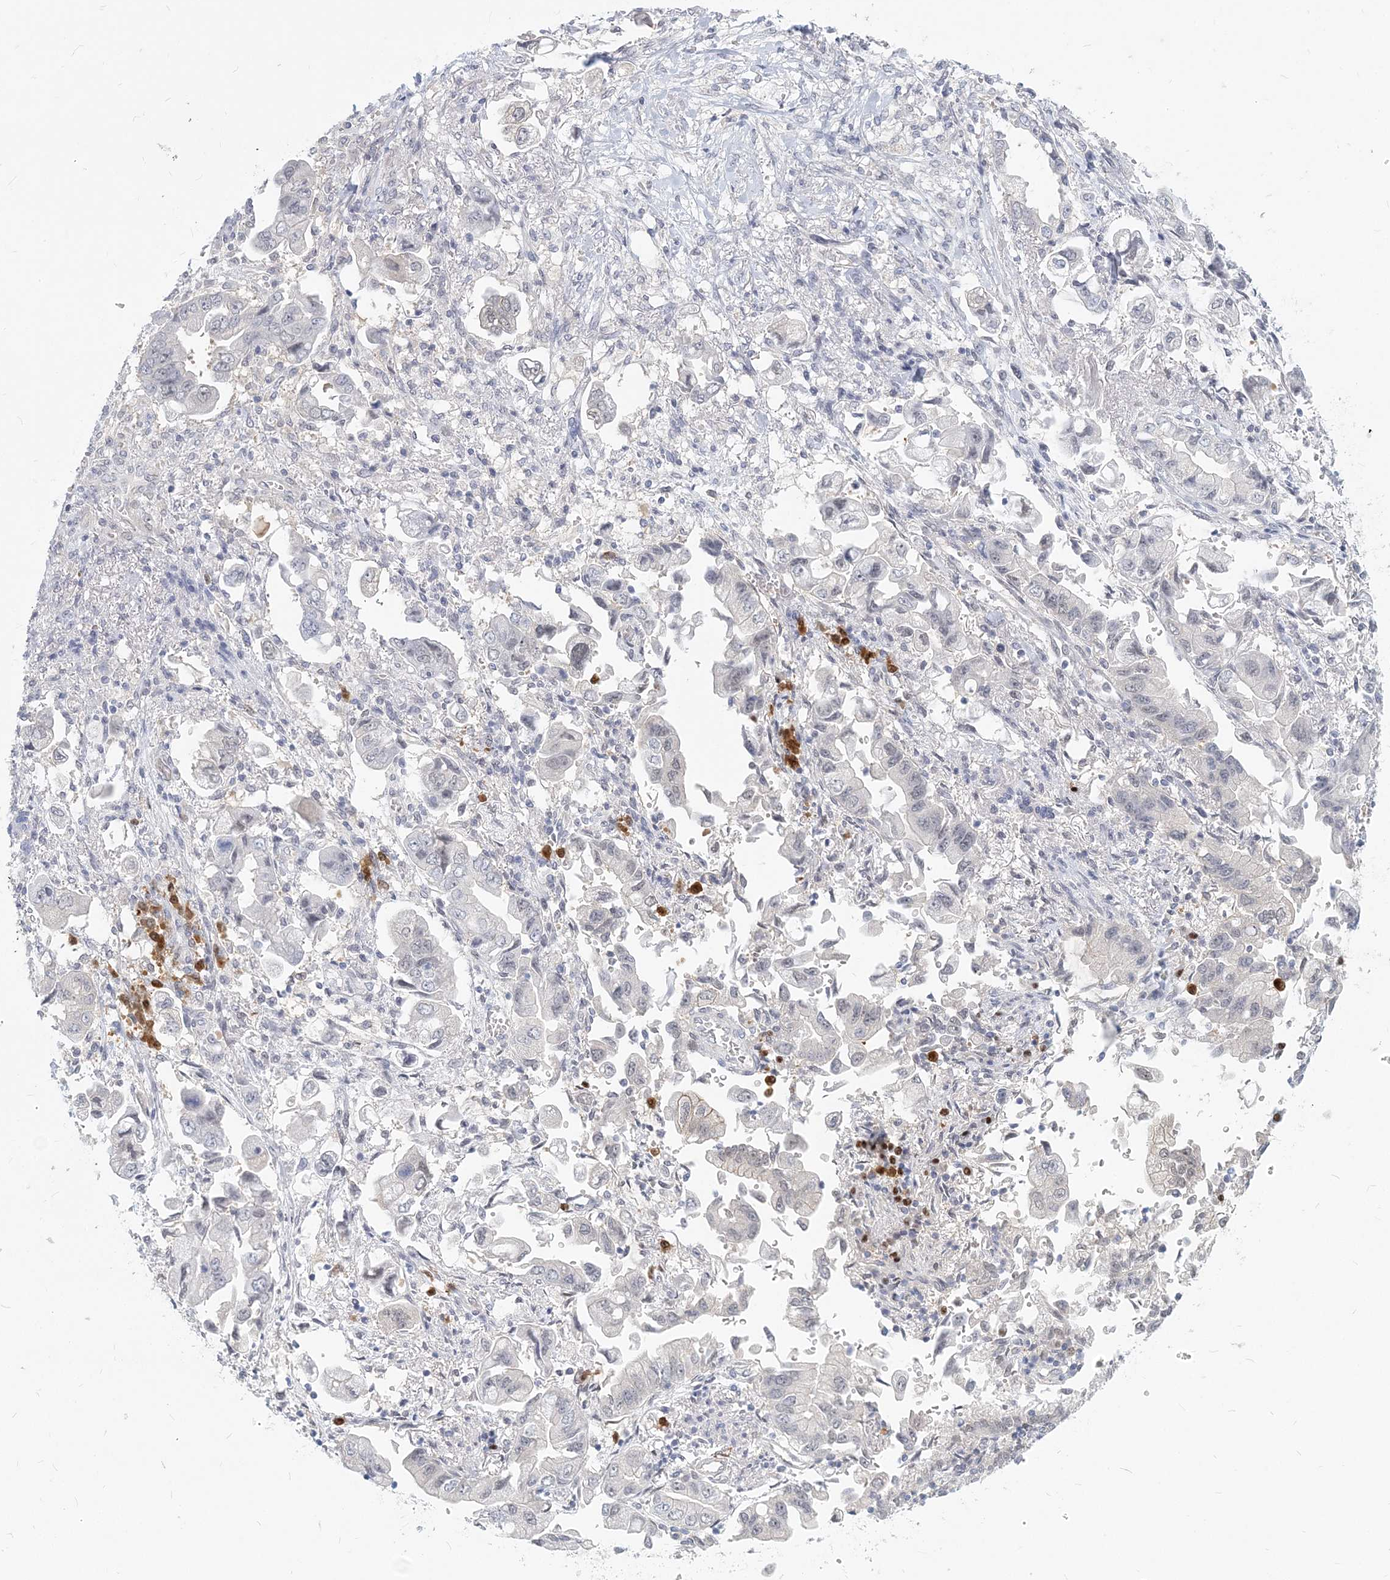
{"staining": {"intensity": "negative", "quantity": "none", "location": "none"}, "tissue": "stomach cancer", "cell_type": "Tumor cells", "image_type": "cancer", "snomed": [{"axis": "morphology", "description": "Adenocarcinoma, NOS"}, {"axis": "topography", "description": "Stomach"}], "caption": "Tumor cells are negative for brown protein staining in adenocarcinoma (stomach).", "gene": "GMPPA", "patient": {"sex": "male", "age": 62}}